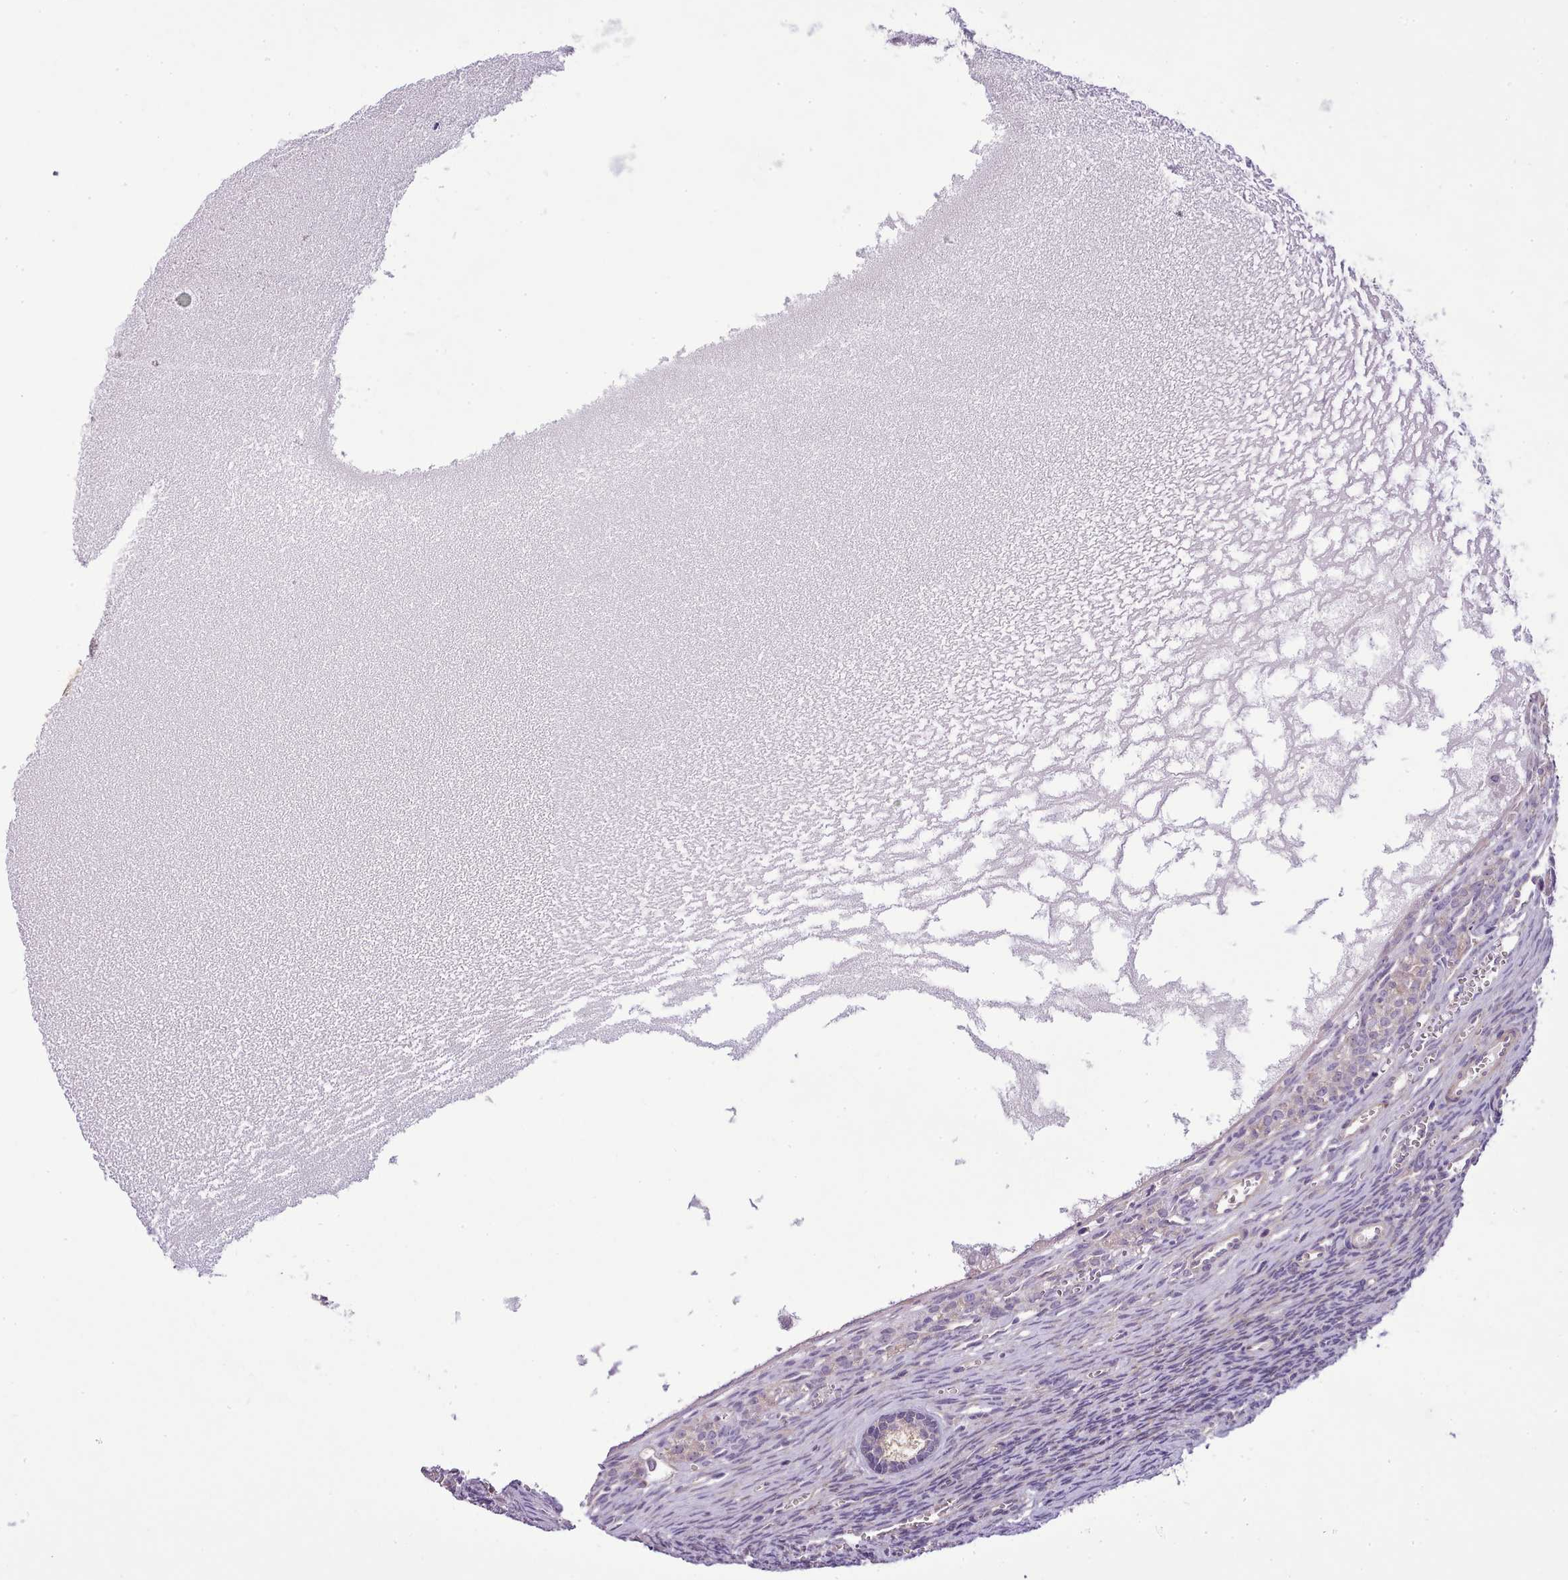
{"staining": {"intensity": "negative", "quantity": "none", "location": "none"}, "tissue": "ovary", "cell_type": "Follicle cells", "image_type": "normal", "snomed": [{"axis": "morphology", "description": "Normal tissue, NOS"}, {"axis": "topography", "description": "Ovary"}], "caption": "Immunohistochemistry of normal ovary exhibits no staining in follicle cells. Brightfield microscopy of immunohistochemistry (IHC) stained with DAB (brown) and hematoxylin (blue), captured at high magnification.", "gene": "SETX", "patient": {"sex": "female", "age": 39}}